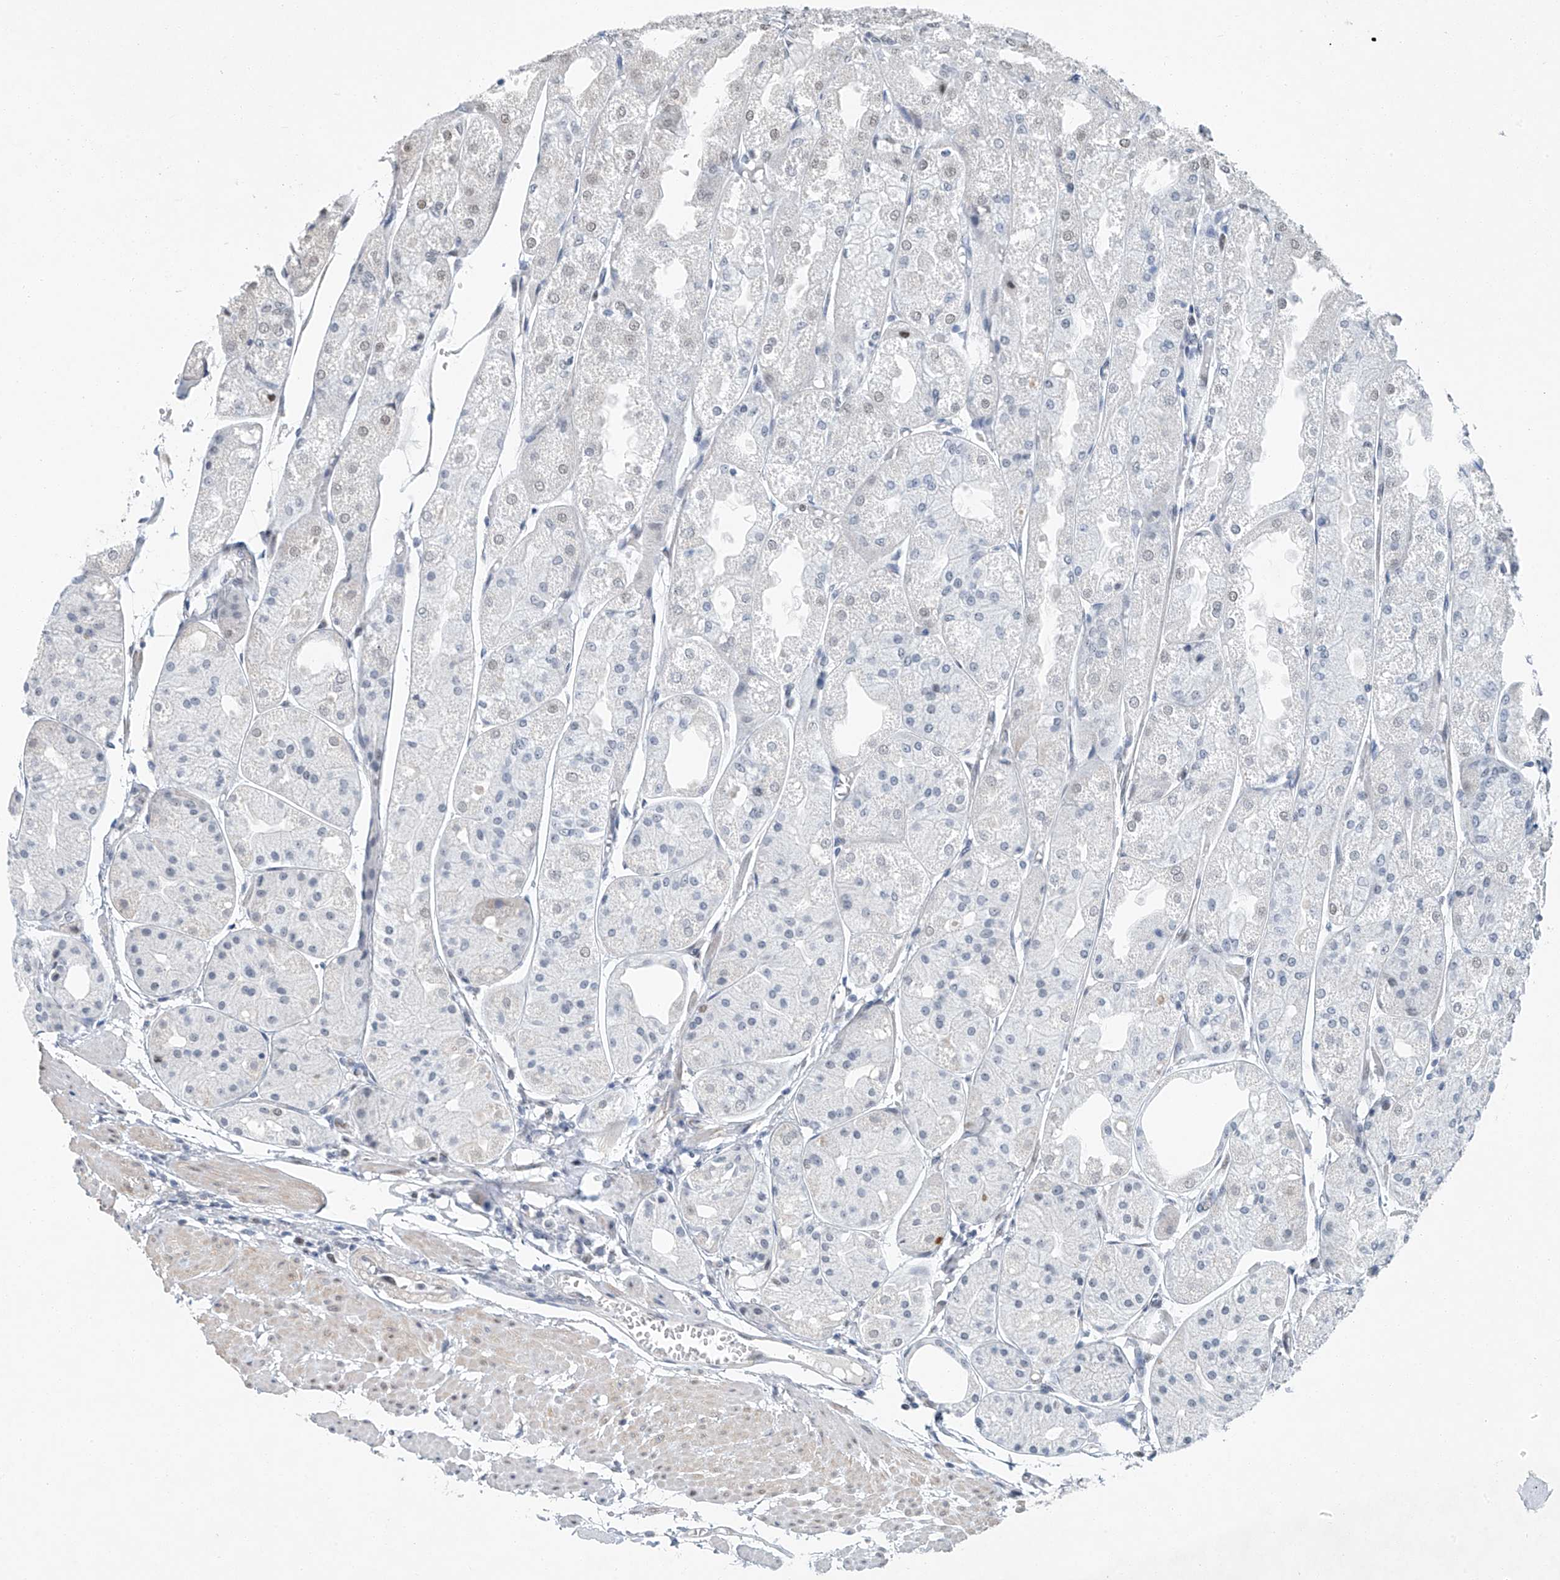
{"staining": {"intensity": "moderate", "quantity": "<25%", "location": "nuclear"}, "tissue": "stomach", "cell_type": "Glandular cells", "image_type": "normal", "snomed": [{"axis": "morphology", "description": "Normal tissue, NOS"}, {"axis": "topography", "description": "Stomach, upper"}], "caption": "Benign stomach was stained to show a protein in brown. There is low levels of moderate nuclear expression in approximately <25% of glandular cells. The staining was performed using DAB to visualize the protein expression in brown, while the nuclei were stained in blue with hematoxylin (Magnification: 20x).", "gene": "TAF8", "patient": {"sex": "male", "age": 72}}